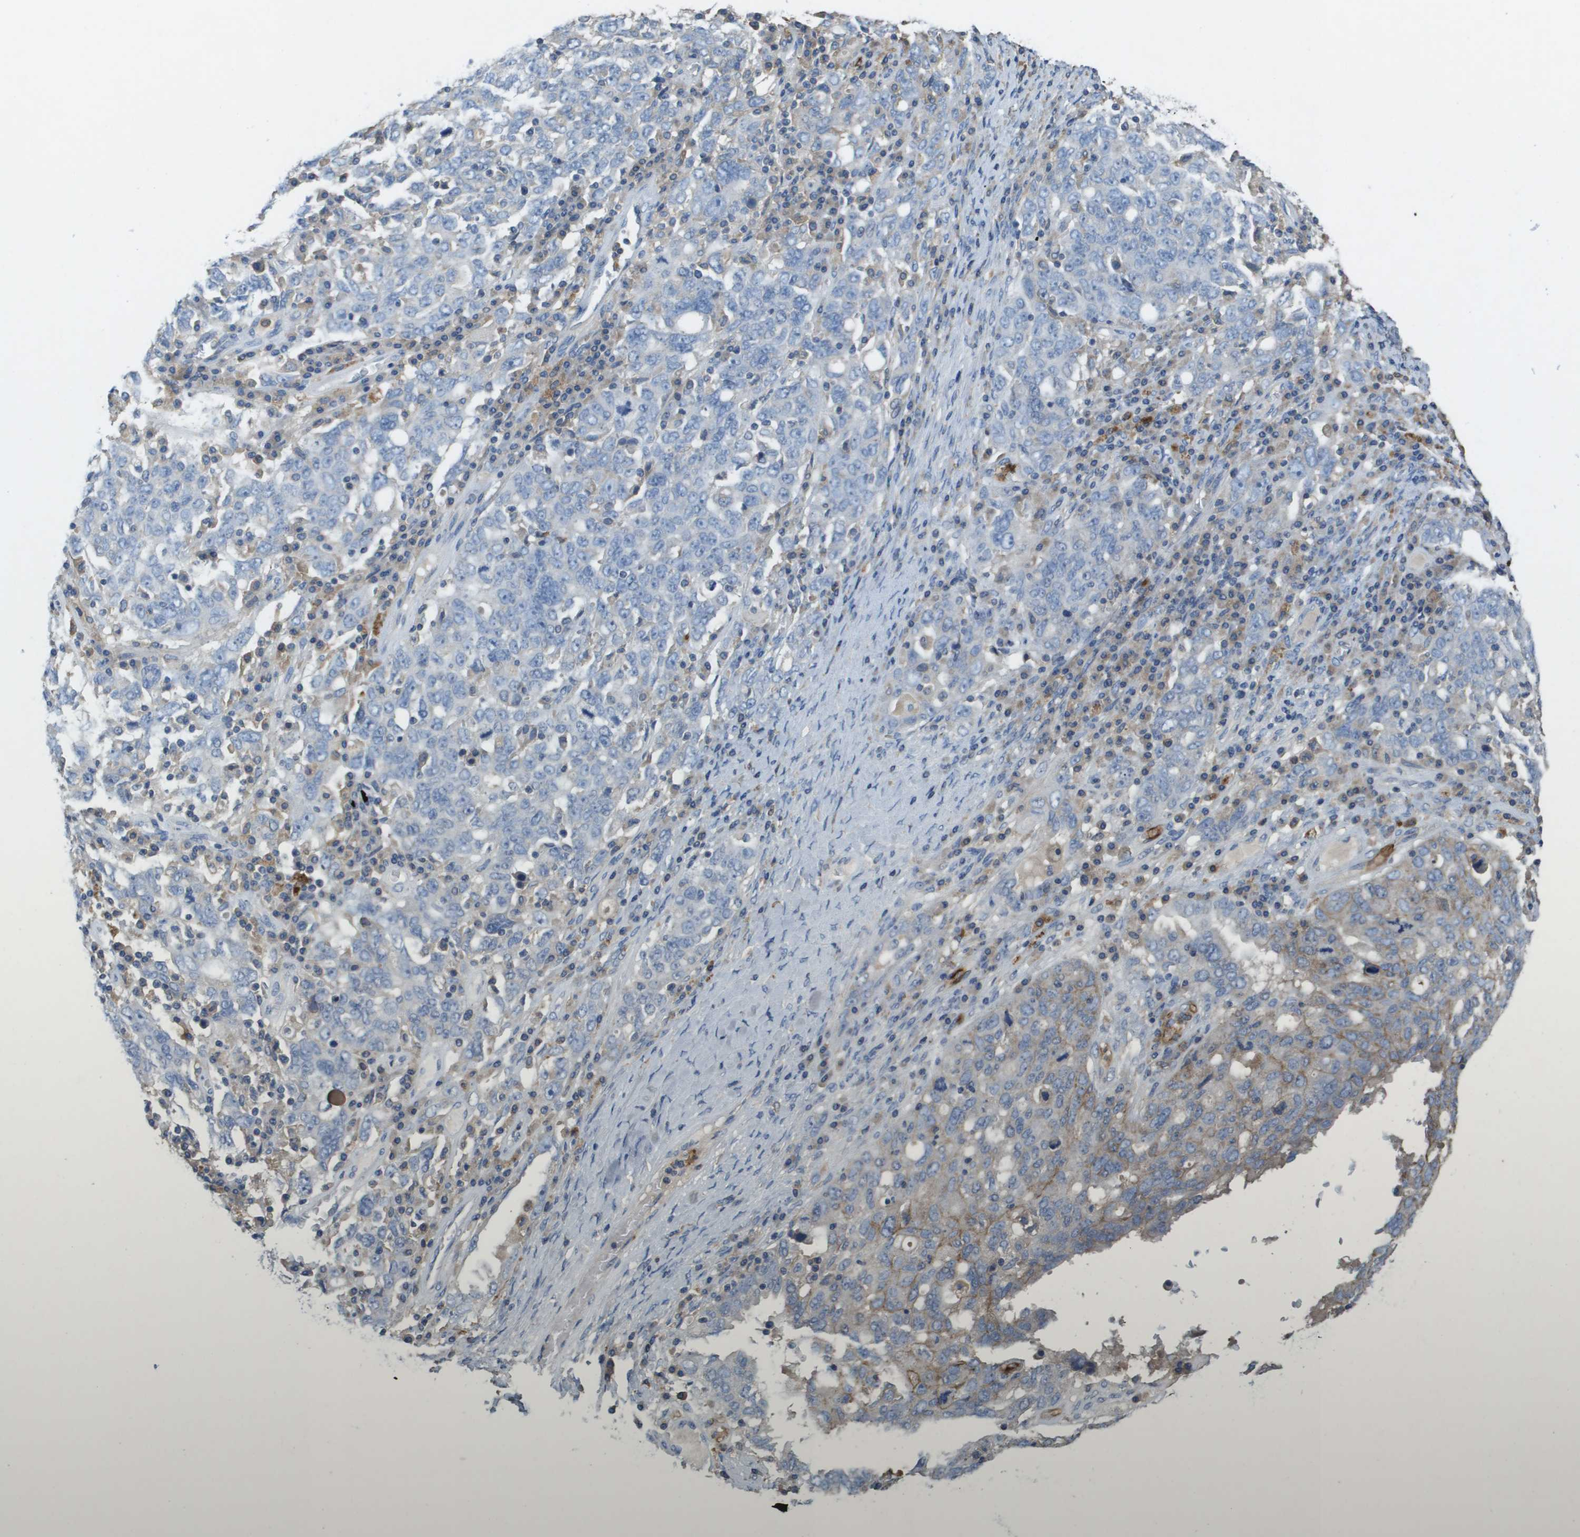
{"staining": {"intensity": "negative", "quantity": "none", "location": "none"}, "tissue": "ovarian cancer", "cell_type": "Tumor cells", "image_type": "cancer", "snomed": [{"axis": "morphology", "description": "Carcinoma, endometroid"}, {"axis": "topography", "description": "Ovary"}], "caption": "IHC of ovarian cancer exhibits no staining in tumor cells.", "gene": "CLCA4", "patient": {"sex": "female", "age": 62}}